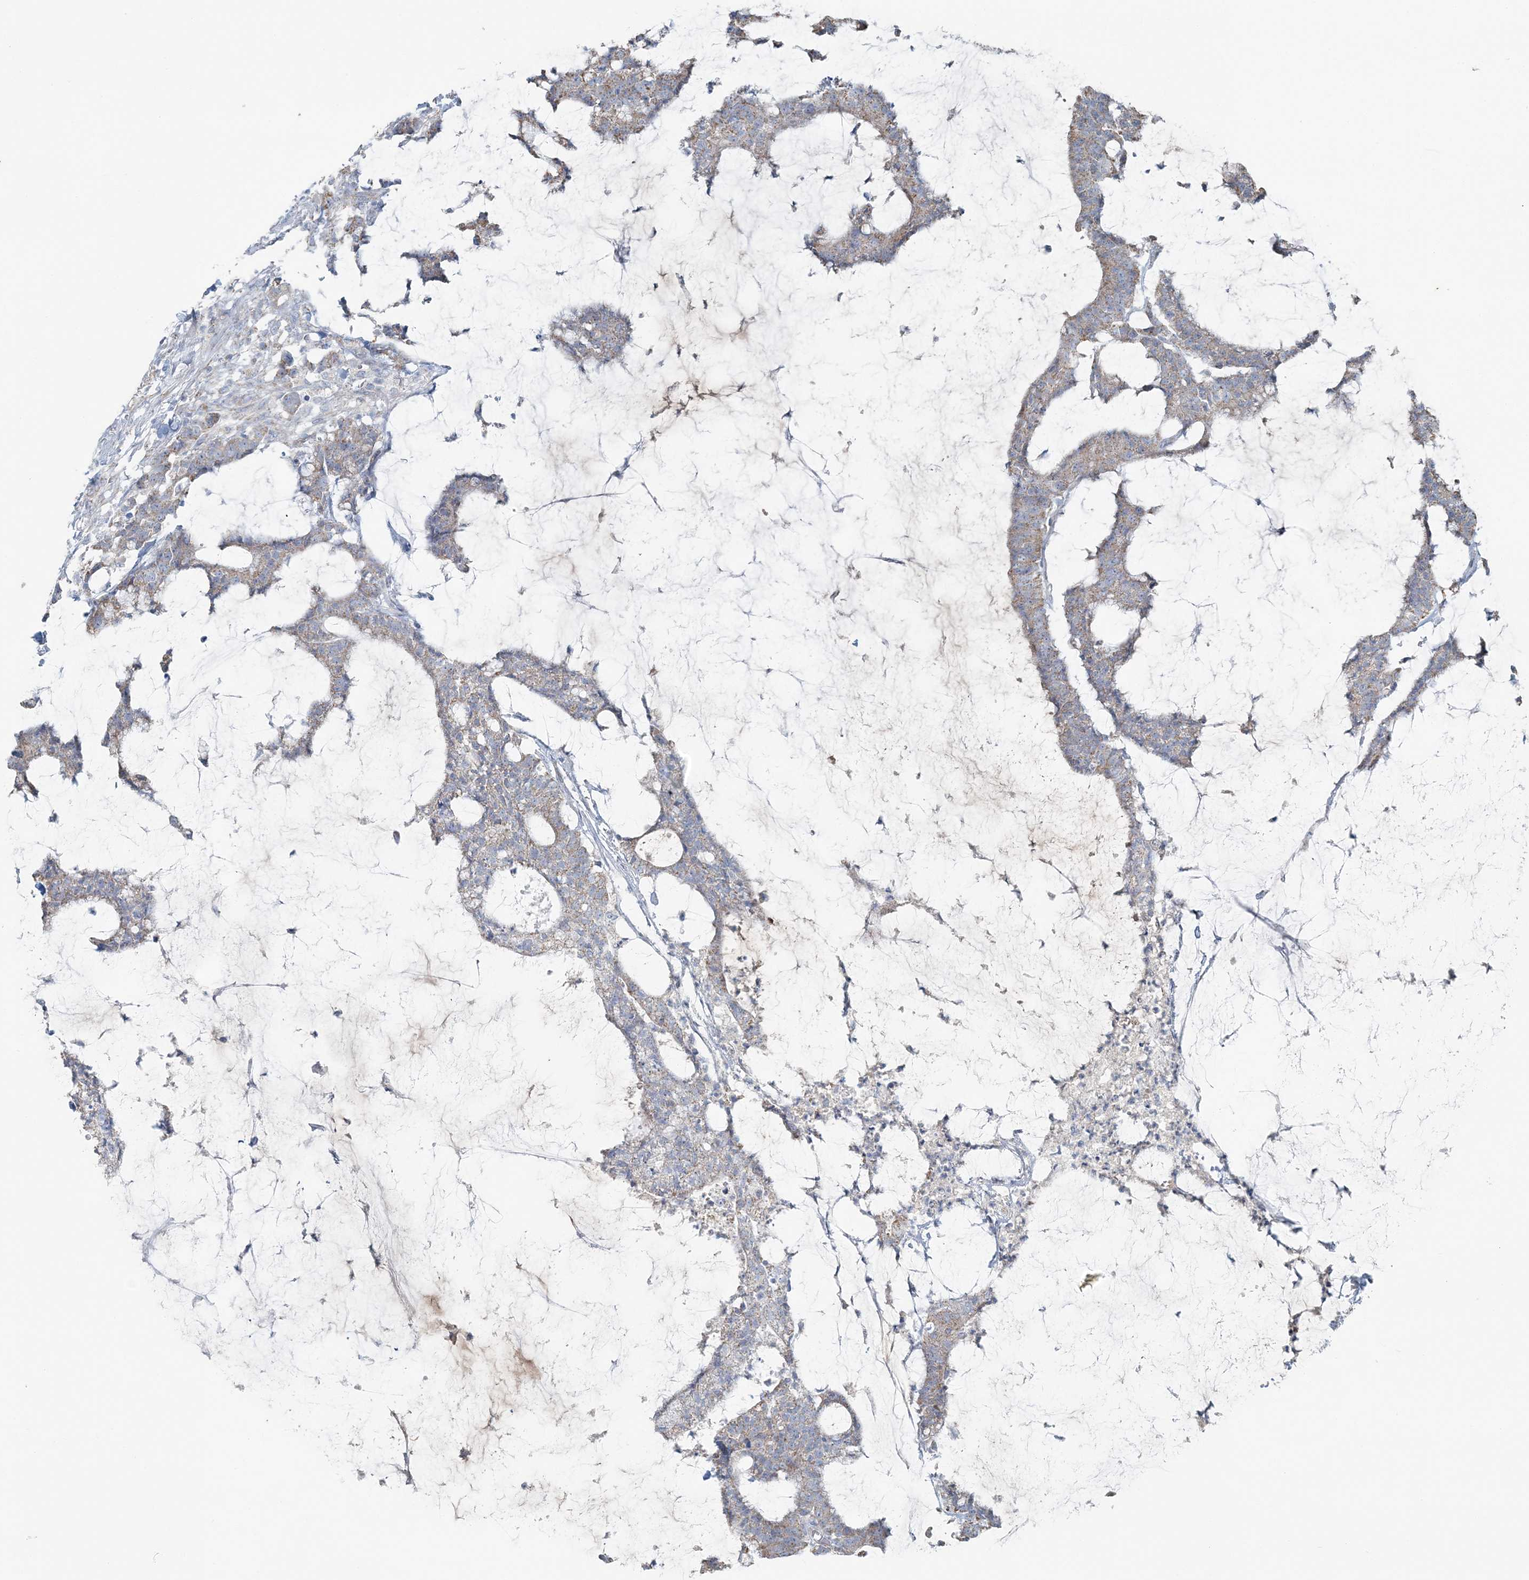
{"staining": {"intensity": "moderate", "quantity": "25%-75%", "location": "cytoplasmic/membranous"}, "tissue": "colorectal cancer", "cell_type": "Tumor cells", "image_type": "cancer", "snomed": [{"axis": "morphology", "description": "Adenocarcinoma, NOS"}, {"axis": "topography", "description": "Colon"}], "caption": "This photomicrograph reveals adenocarcinoma (colorectal) stained with IHC to label a protein in brown. The cytoplasmic/membranous of tumor cells show moderate positivity for the protein. Nuclei are counter-stained blue.", "gene": "SLC22A16", "patient": {"sex": "female", "age": 84}}